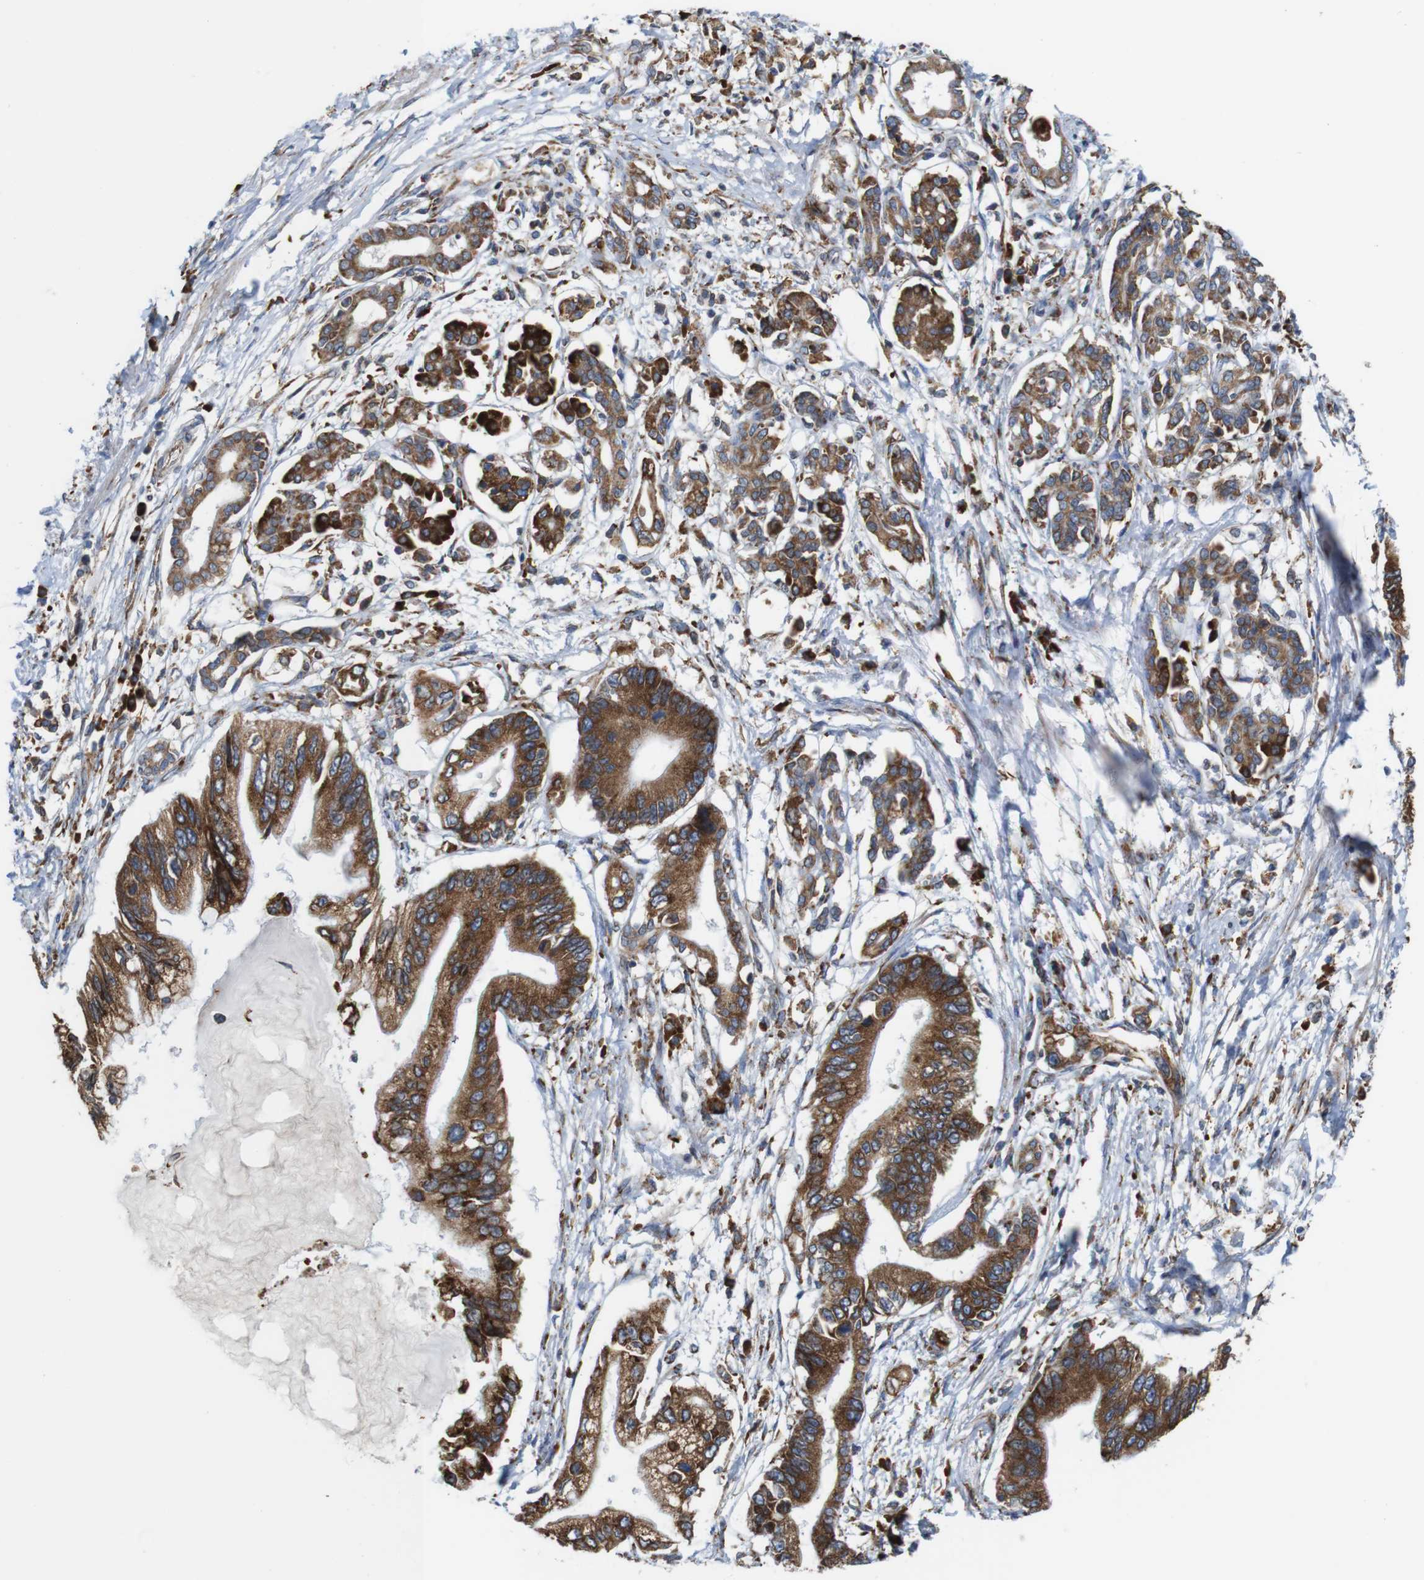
{"staining": {"intensity": "moderate", "quantity": ">75%", "location": "cytoplasmic/membranous"}, "tissue": "pancreatic cancer", "cell_type": "Tumor cells", "image_type": "cancer", "snomed": [{"axis": "morphology", "description": "Adenocarcinoma, NOS"}, {"axis": "topography", "description": "Pancreas"}], "caption": "This is an image of immunohistochemistry staining of pancreatic cancer, which shows moderate positivity in the cytoplasmic/membranous of tumor cells.", "gene": "UGGT1", "patient": {"sex": "male", "age": 56}}